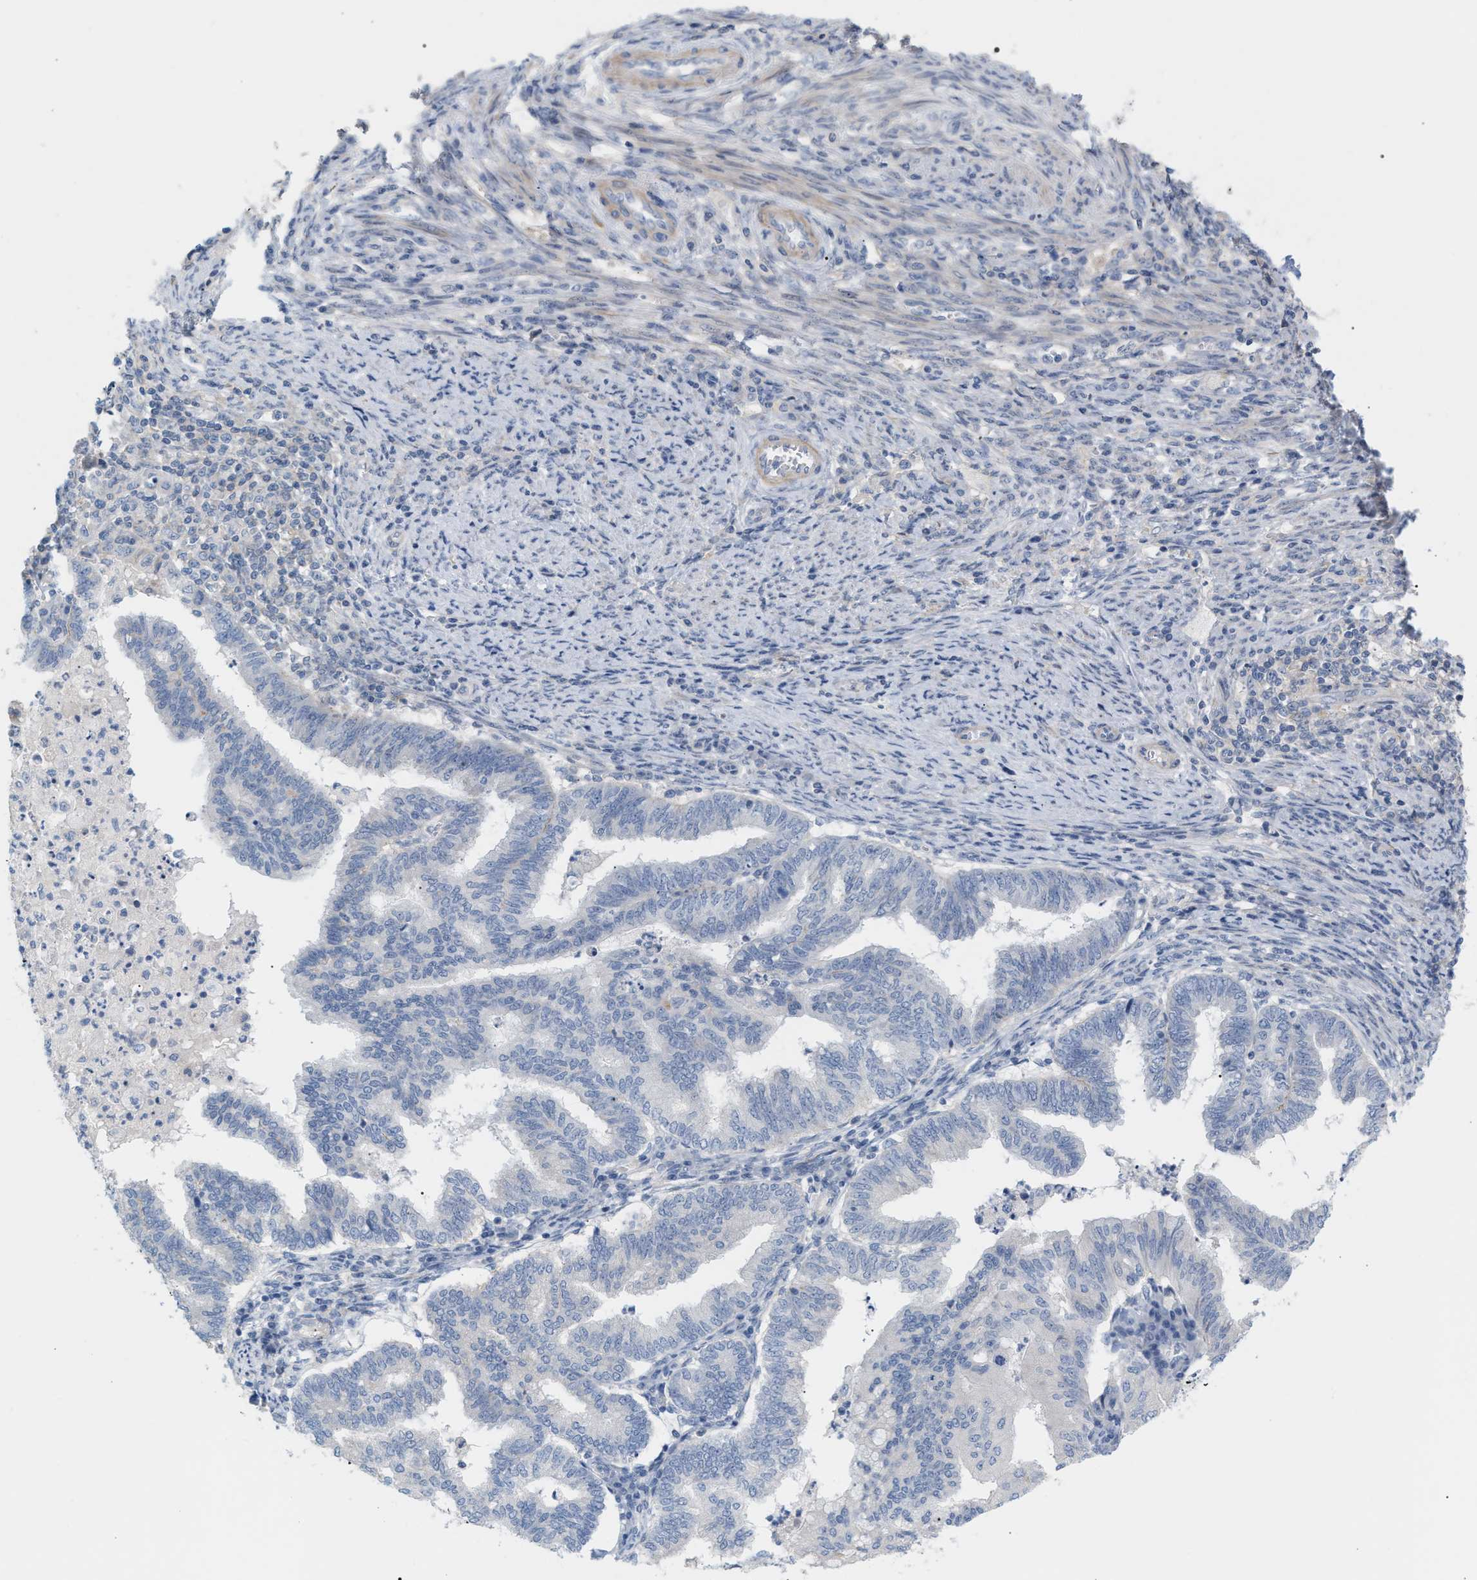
{"staining": {"intensity": "negative", "quantity": "none", "location": "none"}, "tissue": "endometrial cancer", "cell_type": "Tumor cells", "image_type": "cancer", "snomed": [{"axis": "morphology", "description": "Polyp, NOS"}, {"axis": "morphology", "description": "Adenocarcinoma, NOS"}, {"axis": "morphology", "description": "Adenoma, NOS"}, {"axis": "topography", "description": "Endometrium"}], "caption": "This is an immunohistochemistry photomicrograph of endometrial adenocarcinoma. There is no positivity in tumor cells.", "gene": "LRCH1", "patient": {"sex": "female", "age": 79}}